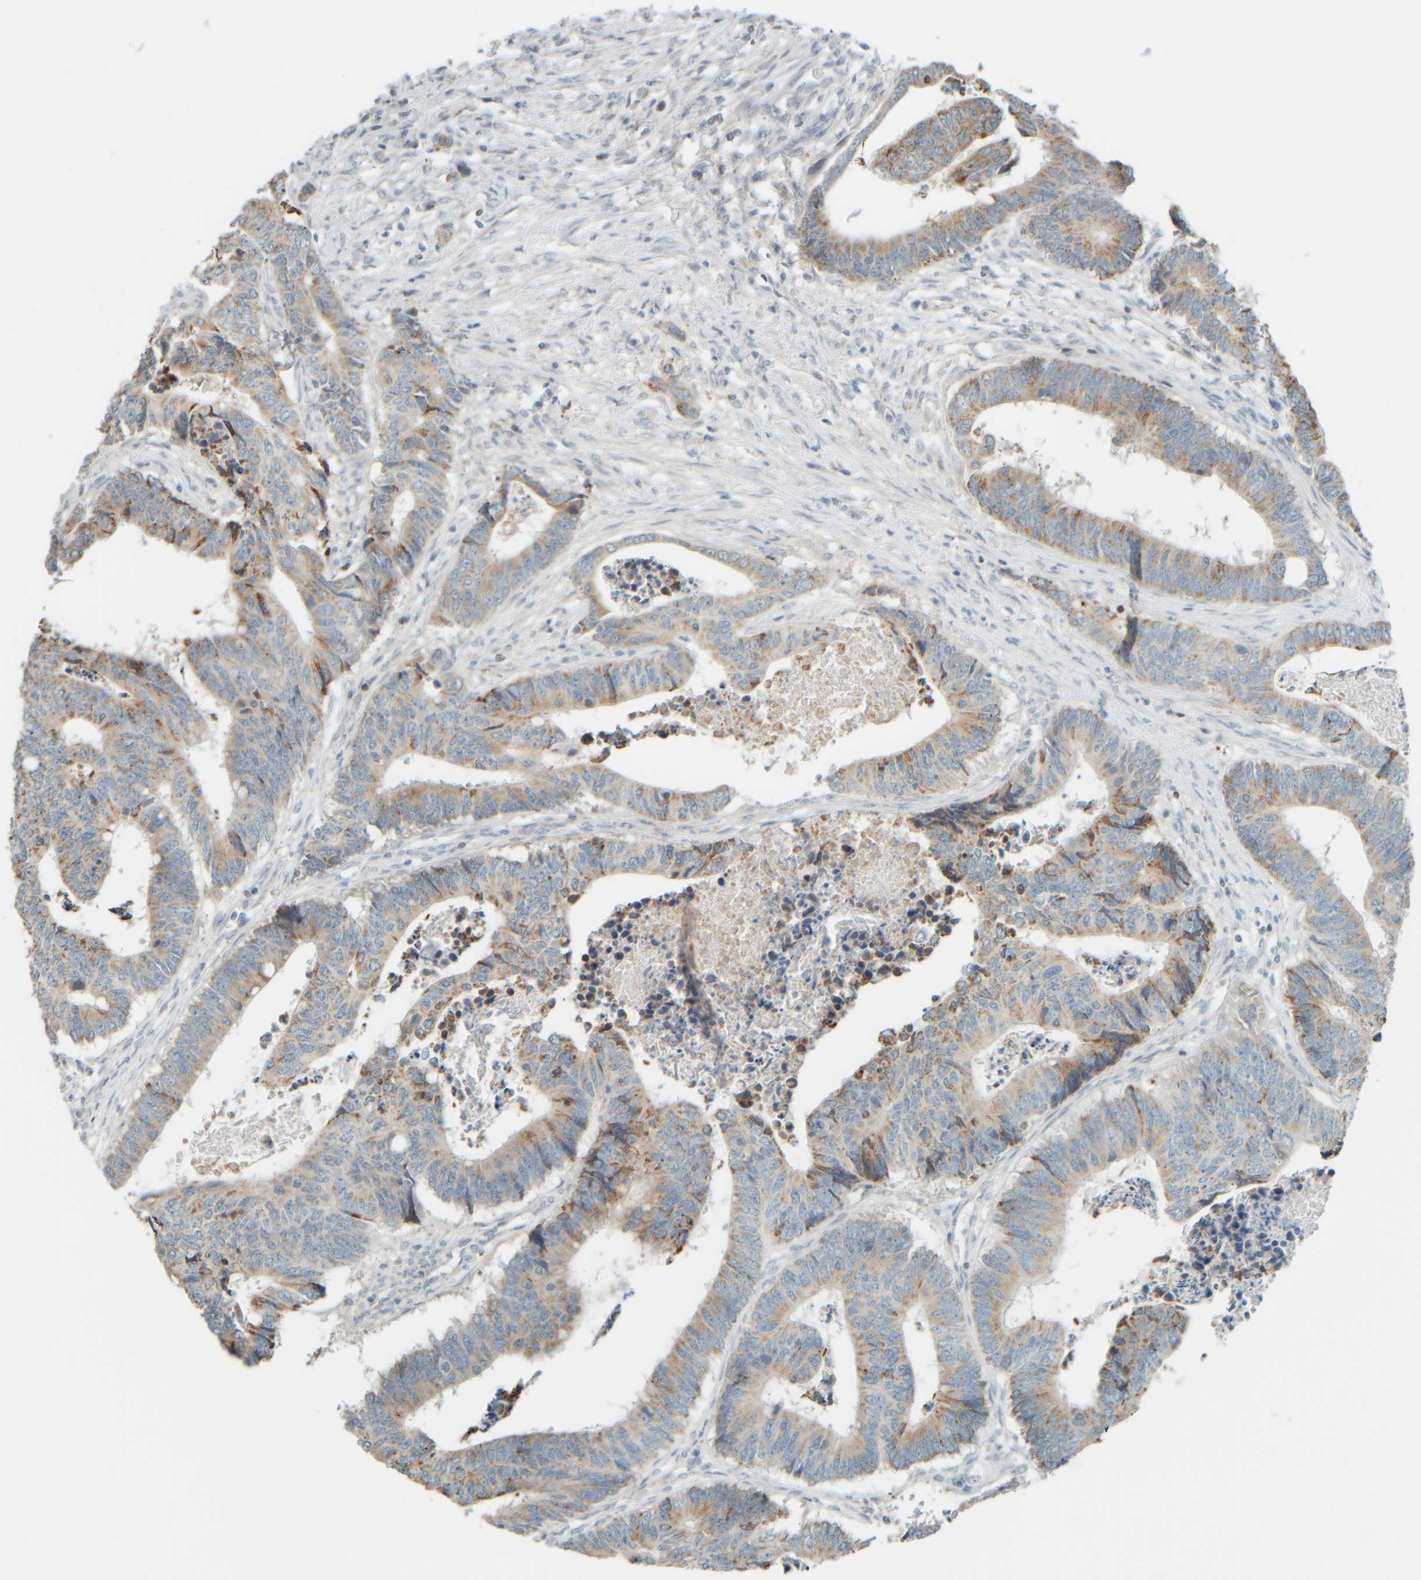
{"staining": {"intensity": "moderate", "quantity": "25%-75%", "location": "cytoplasmic/membranous"}, "tissue": "colorectal cancer", "cell_type": "Tumor cells", "image_type": "cancer", "snomed": [{"axis": "morphology", "description": "Adenocarcinoma, NOS"}, {"axis": "topography", "description": "Rectum"}], "caption": "Protein expression analysis of colorectal cancer demonstrates moderate cytoplasmic/membranous staining in approximately 25%-75% of tumor cells.", "gene": "PTGES3L-AARSD1", "patient": {"sex": "male", "age": 84}}